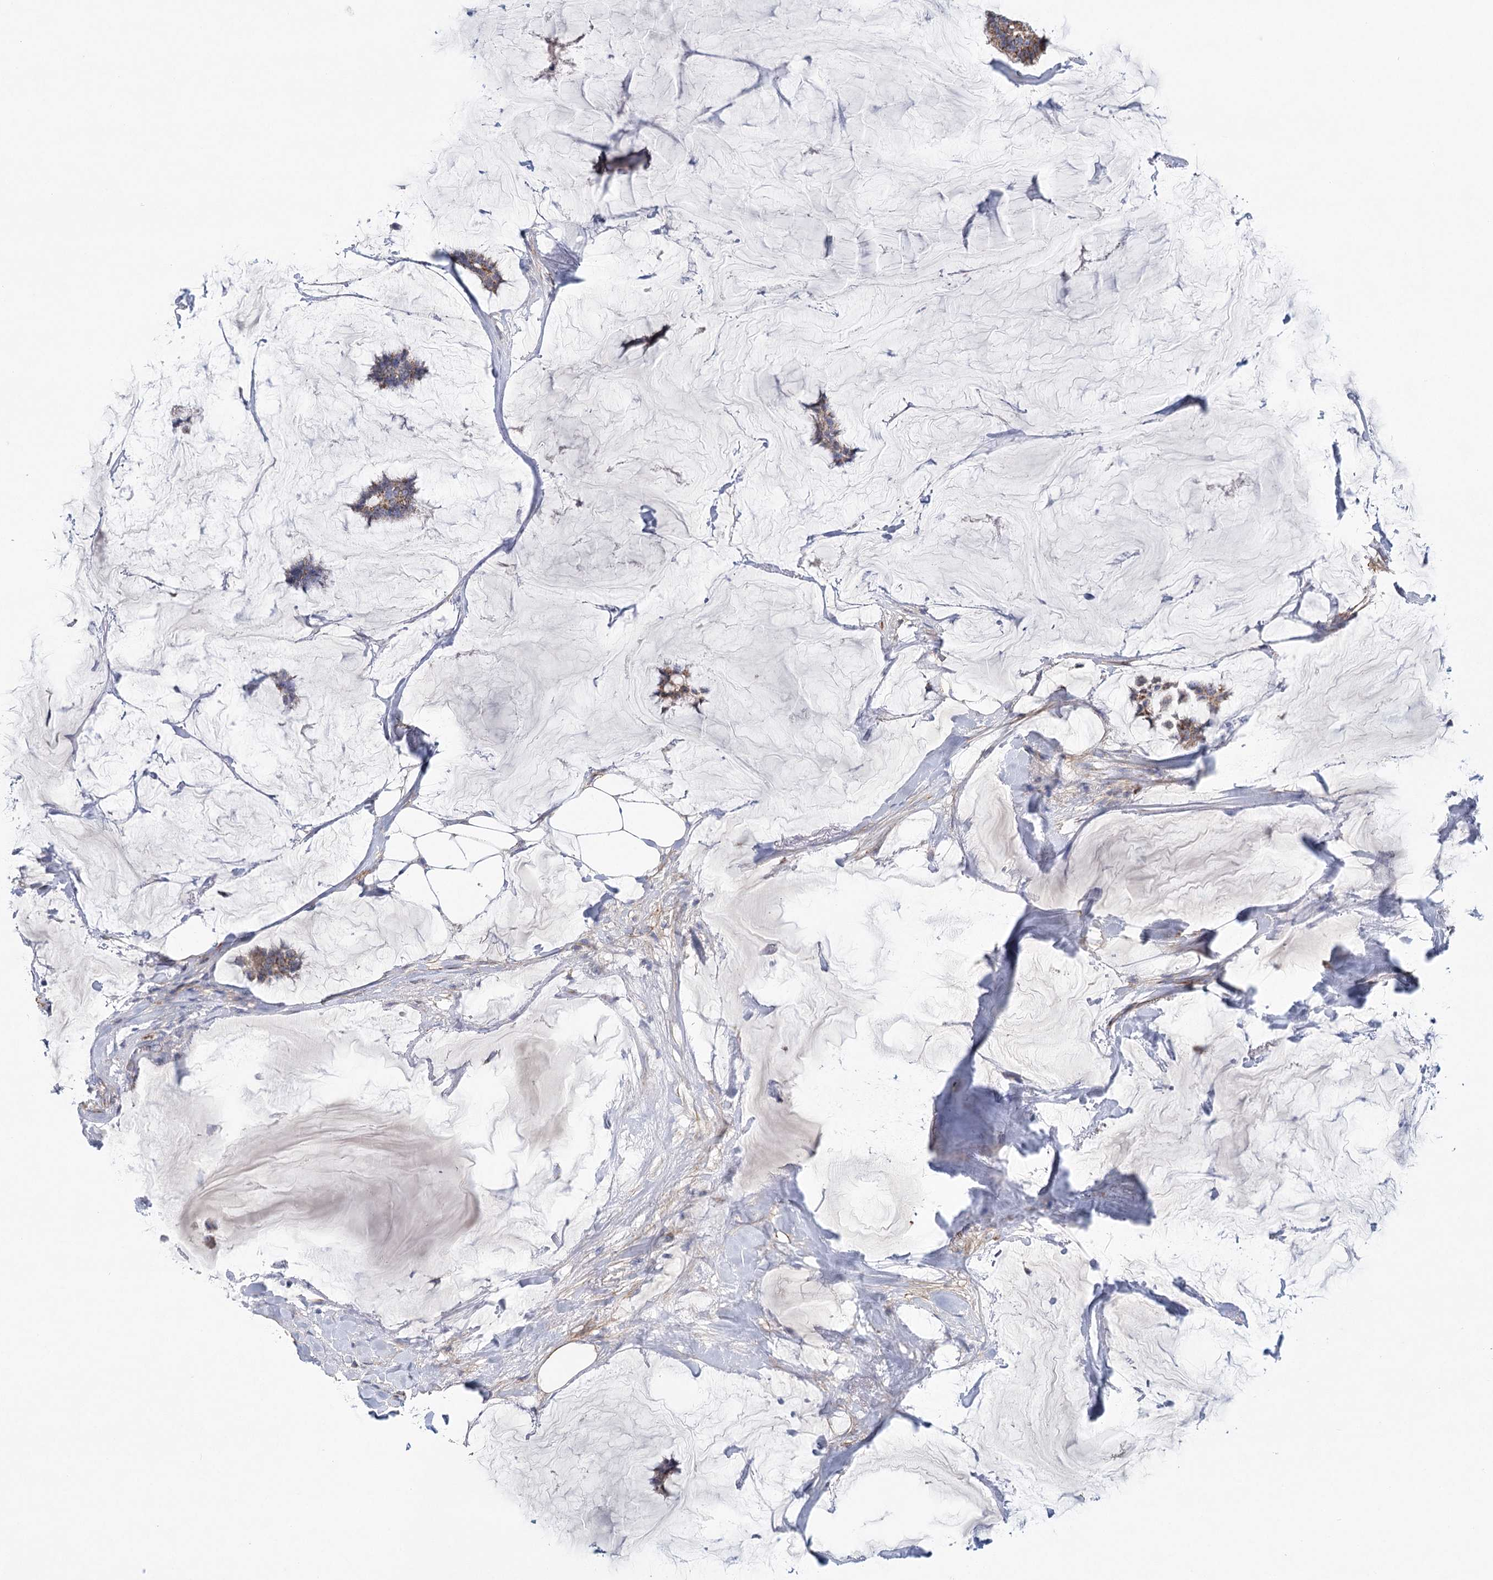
{"staining": {"intensity": "moderate", "quantity": ">75%", "location": "cytoplasmic/membranous"}, "tissue": "breast cancer", "cell_type": "Tumor cells", "image_type": "cancer", "snomed": [{"axis": "morphology", "description": "Duct carcinoma"}, {"axis": "topography", "description": "Breast"}], "caption": "Protein staining by immunohistochemistry demonstrates moderate cytoplasmic/membranous staining in about >75% of tumor cells in intraductal carcinoma (breast).", "gene": "SNX7", "patient": {"sex": "female", "age": 93}}